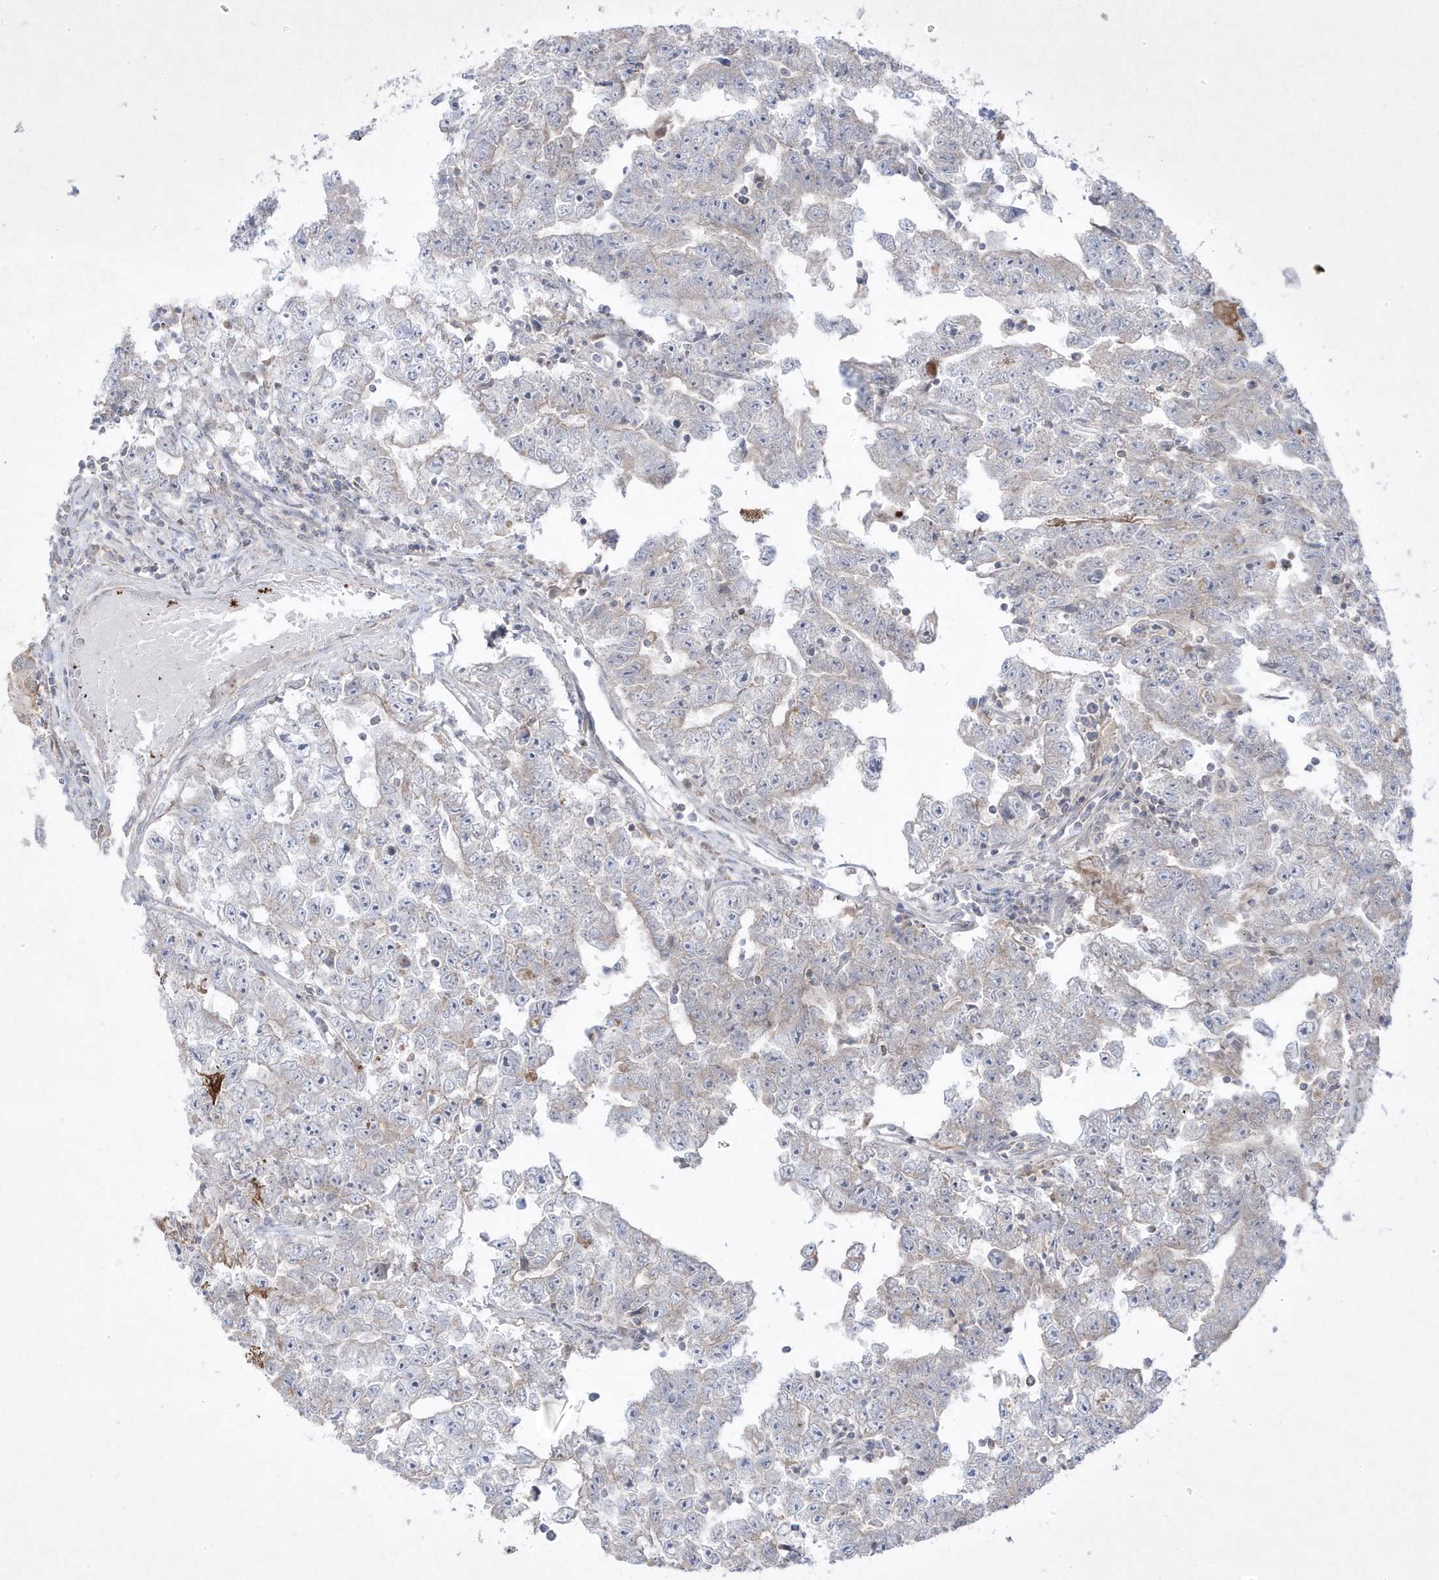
{"staining": {"intensity": "negative", "quantity": "none", "location": "none"}, "tissue": "testis cancer", "cell_type": "Tumor cells", "image_type": "cancer", "snomed": [{"axis": "morphology", "description": "Carcinoma, Embryonal, NOS"}, {"axis": "topography", "description": "Testis"}], "caption": "The IHC histopathology image has no significant staining in tumor cells of testis cancer (embryonal carcinoma) tissue. The staining is performed using DAB brown chromogen with nuclei counter-stained in using hematoxylin.", "gene": "ADAMTSL3", "patient": {"sex": "male", "age": 25}}